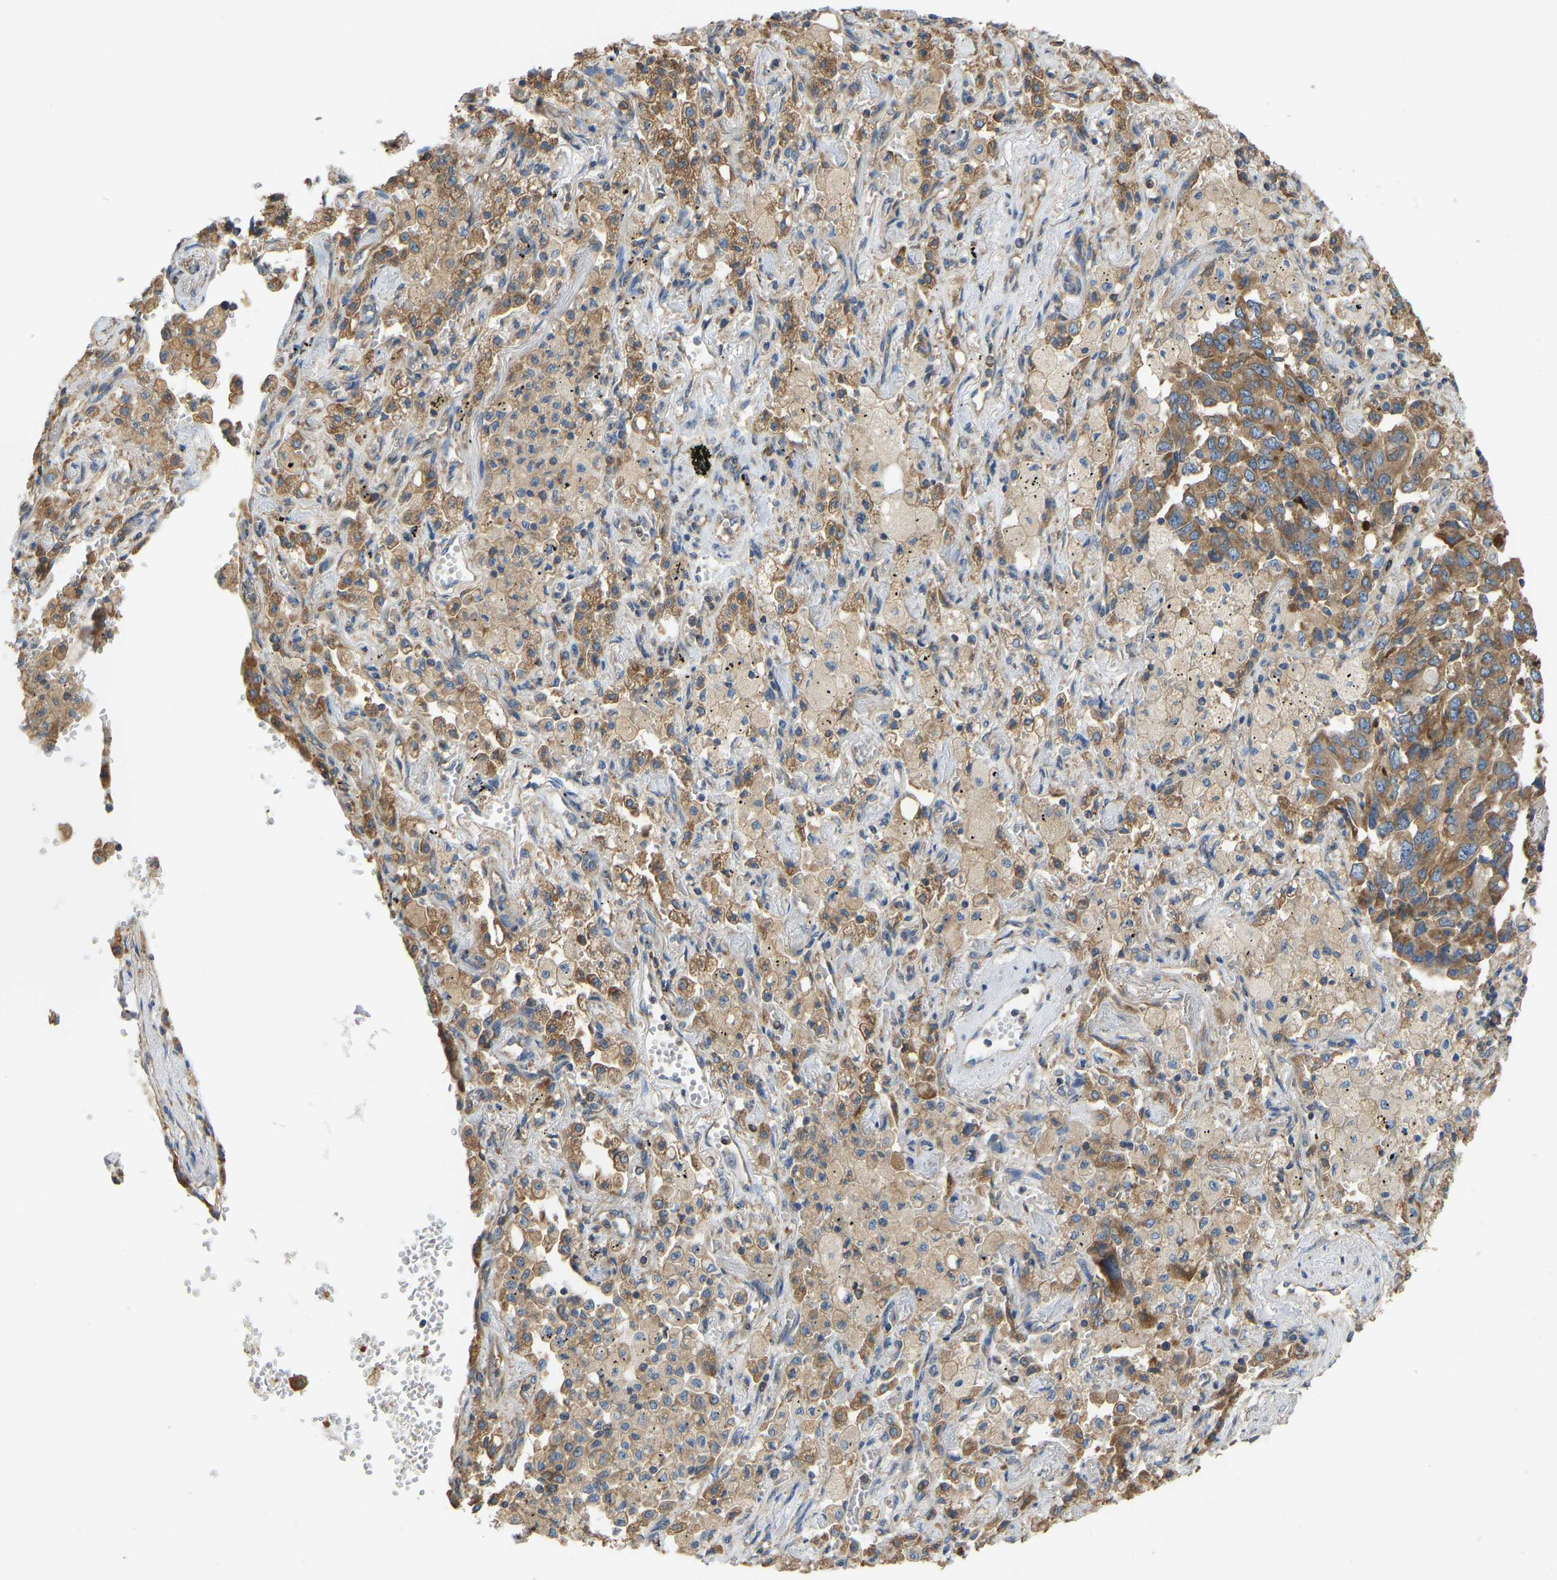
{"staining": {"intensity": "moderate", "quantity": ">75%", "location": "cytoplasmic/membranous"}, "tissue": "lung cancer", "cell_type": "Tumor cells", "image_type": "cancer", "snomed": [{"axis": "morphology", "description": "Adenocarcinoma, NOS"}, {"axis": "topography", "description": "Lung"}], "caption": "Immunohistochemistry (IHC) of human lung cancer reveals medium levels of moderate cytoplasmic/membranous expression in approximately >75% of tumor cells. The staining is performed using DAB brown chromogen to label protein expression. The nuclei are counter-stained blue using hematoxylin.", "gene": "RPS6KB2", "patient": {"sex": "female", "age": 65}}